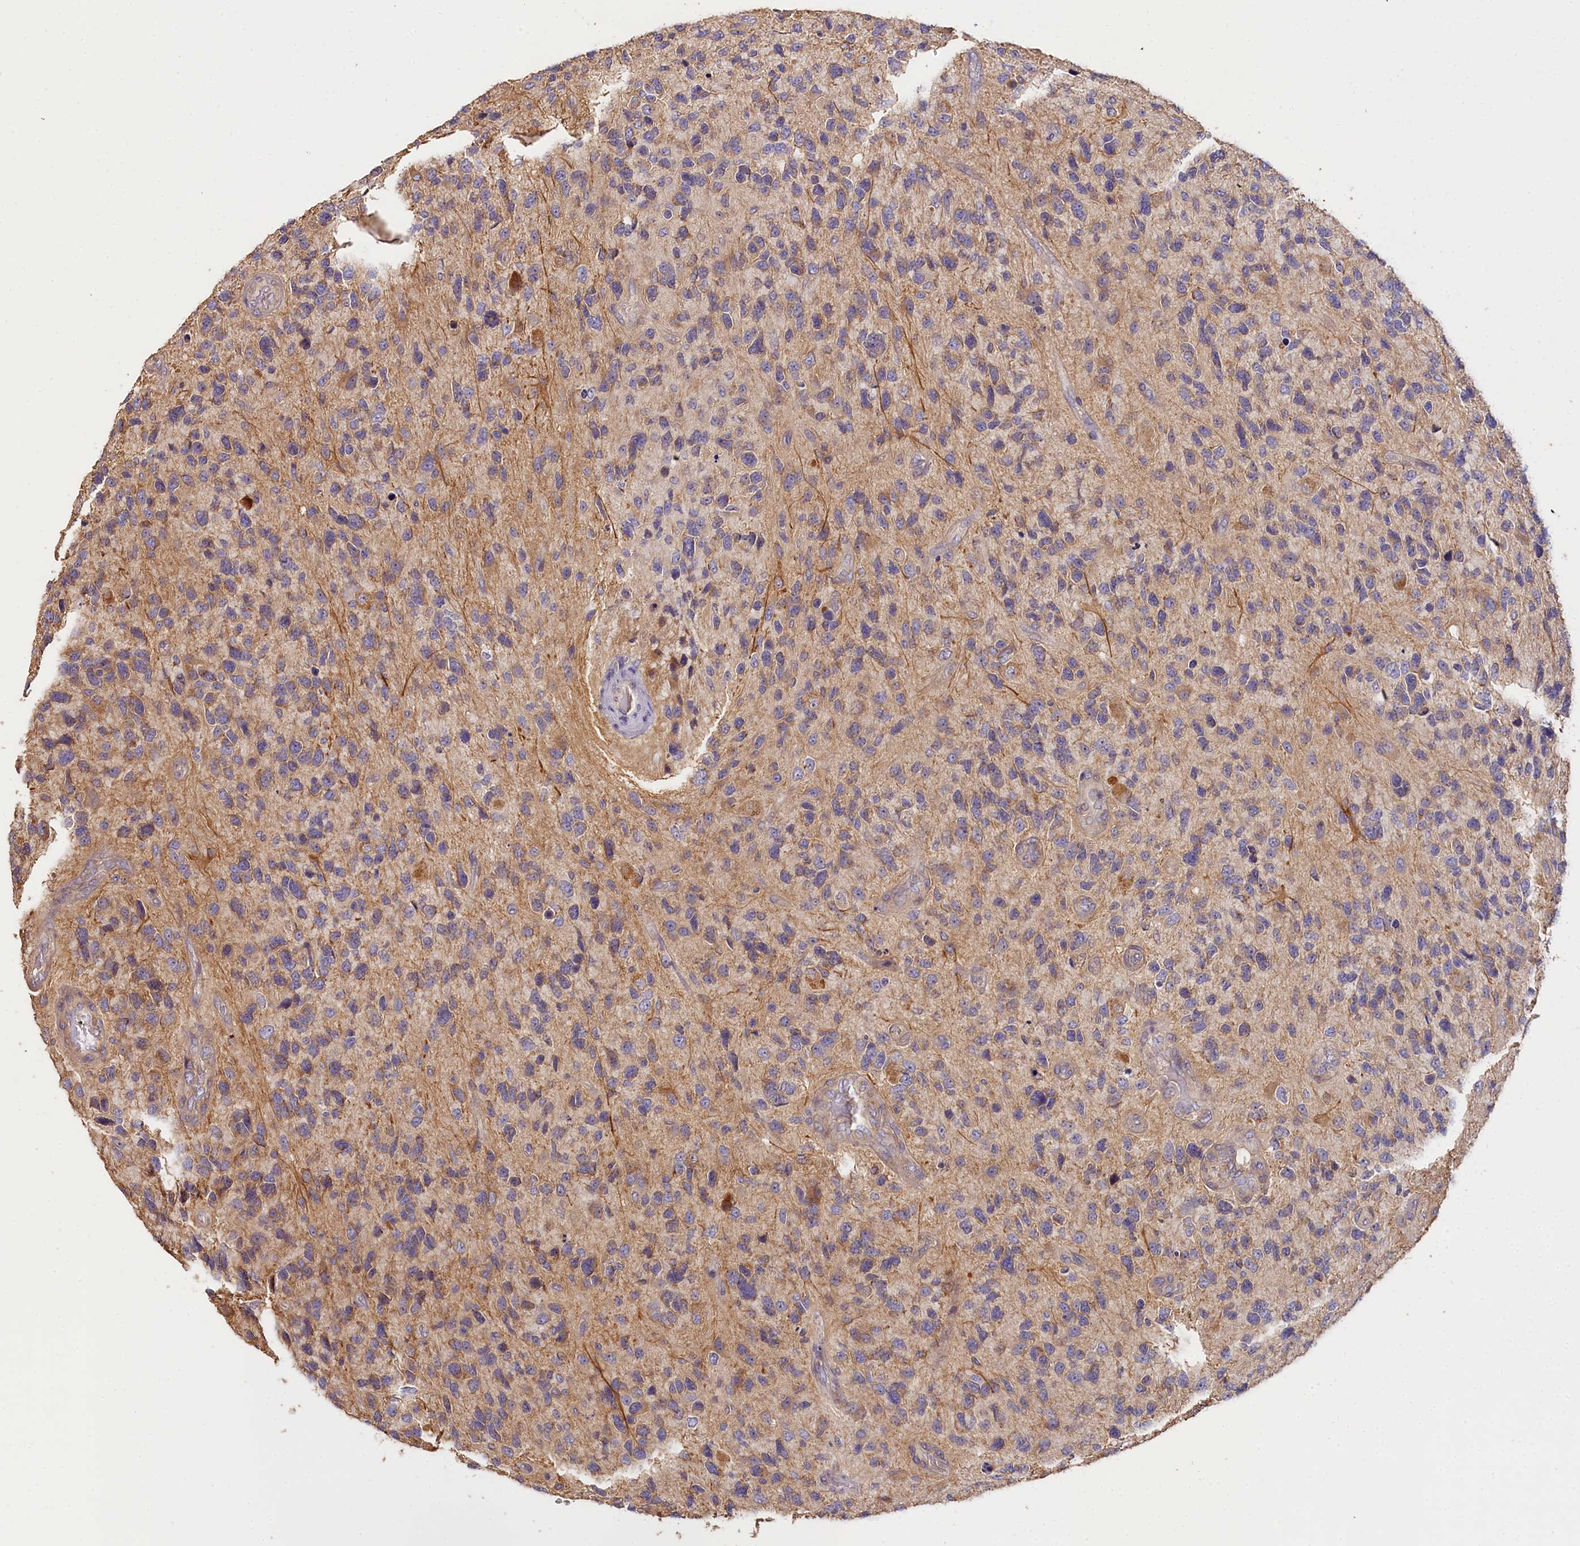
{"staining": {"intensity": "negative", "quantity": "none", "location": "none"}, "tissue": "glioma", "cell_type": "Tumor cells", "image_type": "cancer", "snomed": [{"axis": "morphology", "description": "Glioma, malignant, High grade"}, {"axis": "topography", "description": "Brain"}], "caption": "Human malignant glioma (high-grade) stained for a protein using immunohistochemistry displays no positivity in tumor cells.", "gene": "KATNB1", "patient": {"sex": "female", "age": 58}}